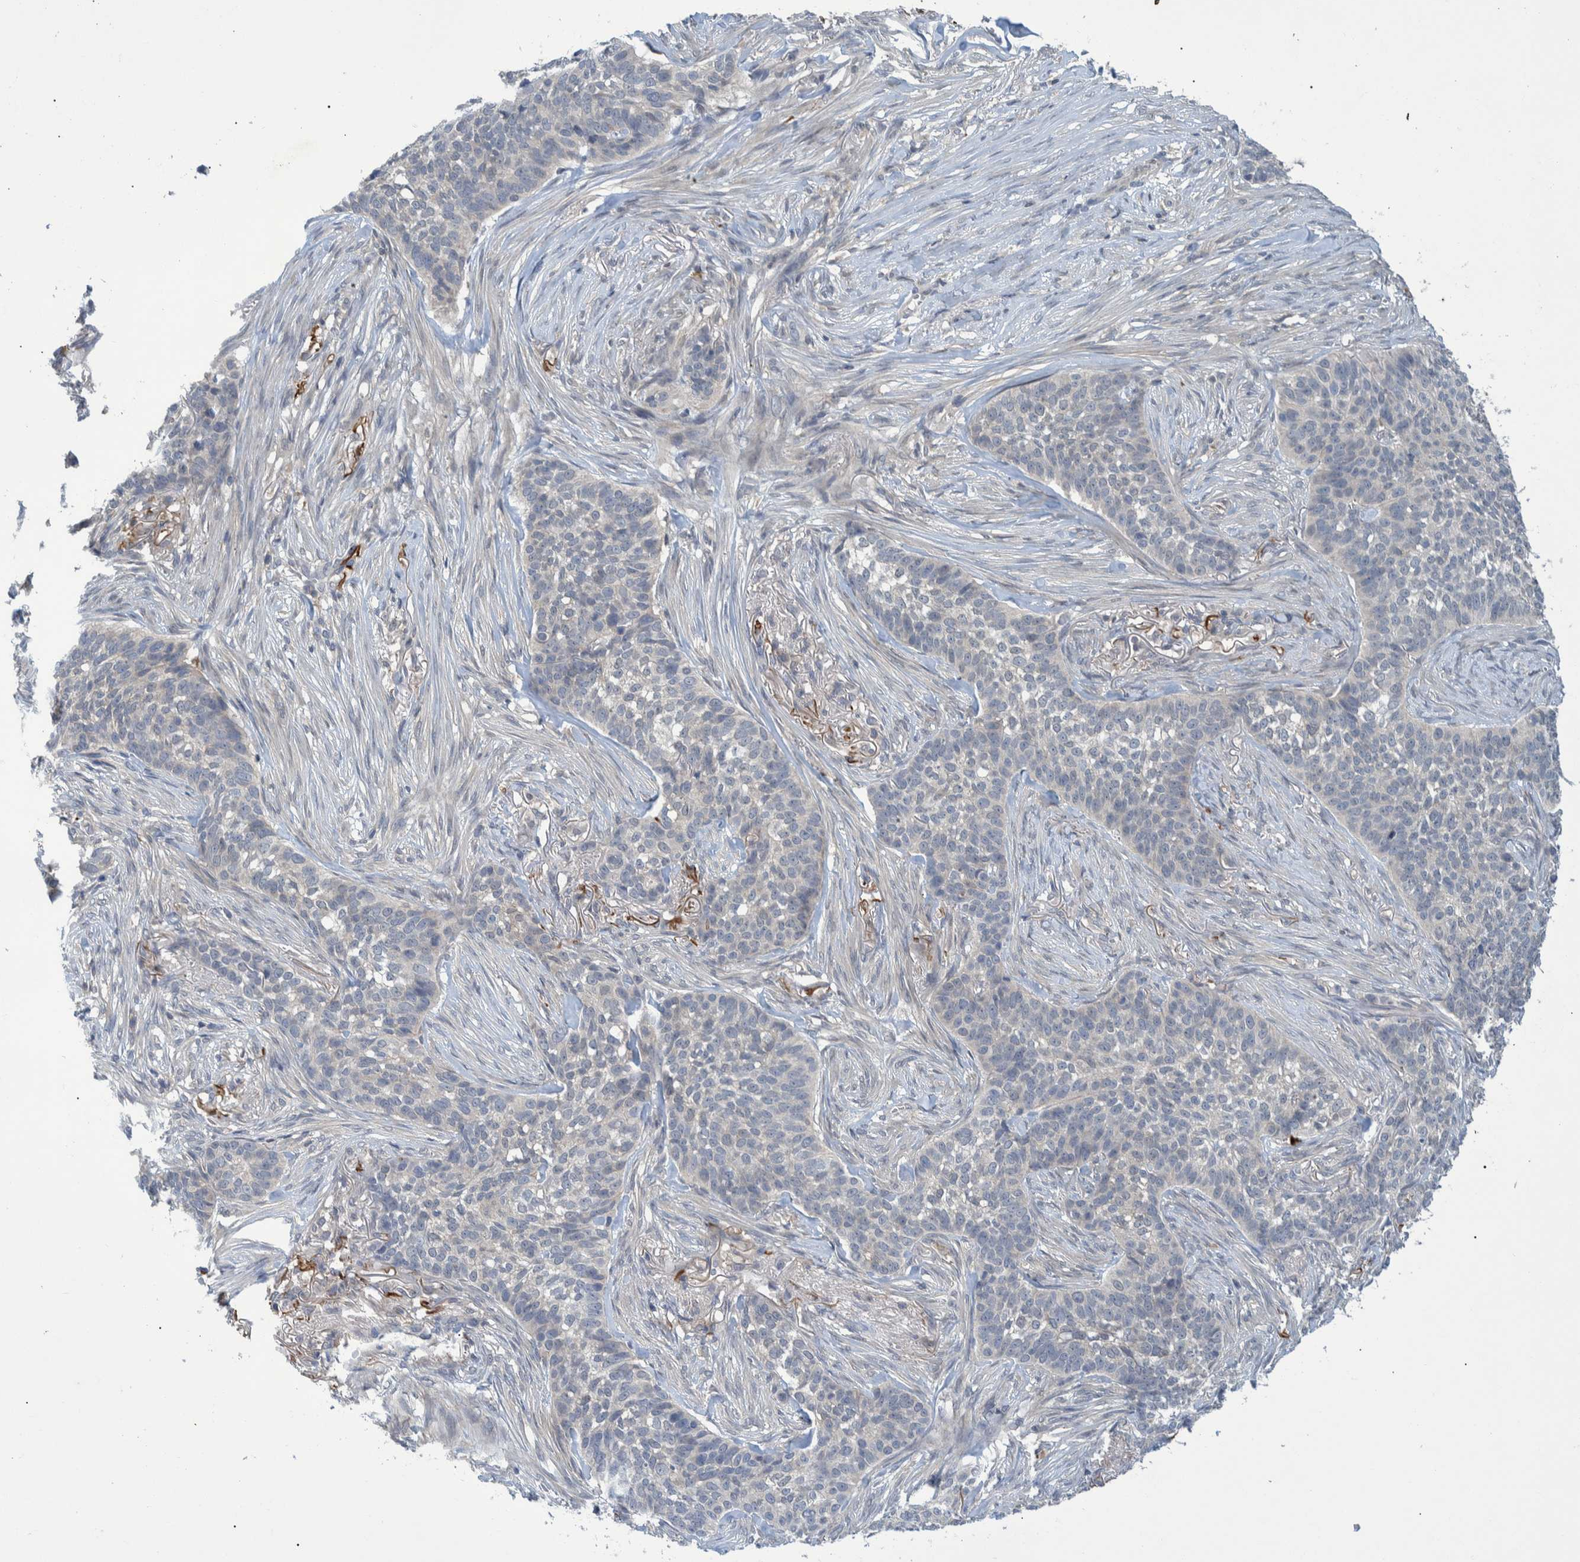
{"staining": {"intensity": "negative", "quantity": "none", "location": "none"}, "tissue": "skin cancer", "cell_type": "Tumor cells", "image_type": "cancer", "snomed": [{"axis": "morphology", "description": "Basal cell carcinoma"}, {"axis": "topography", "description": "Skin"}], "caption": "Micrograph shows no significant protein staining in tumor cells of skin basal cell carcinoma. (DAB immunohistochemistry visualized using brightfield microscopy, high magnification).", "gene": "PCYT2", "patient": {"sex": "male", "age": 85}}